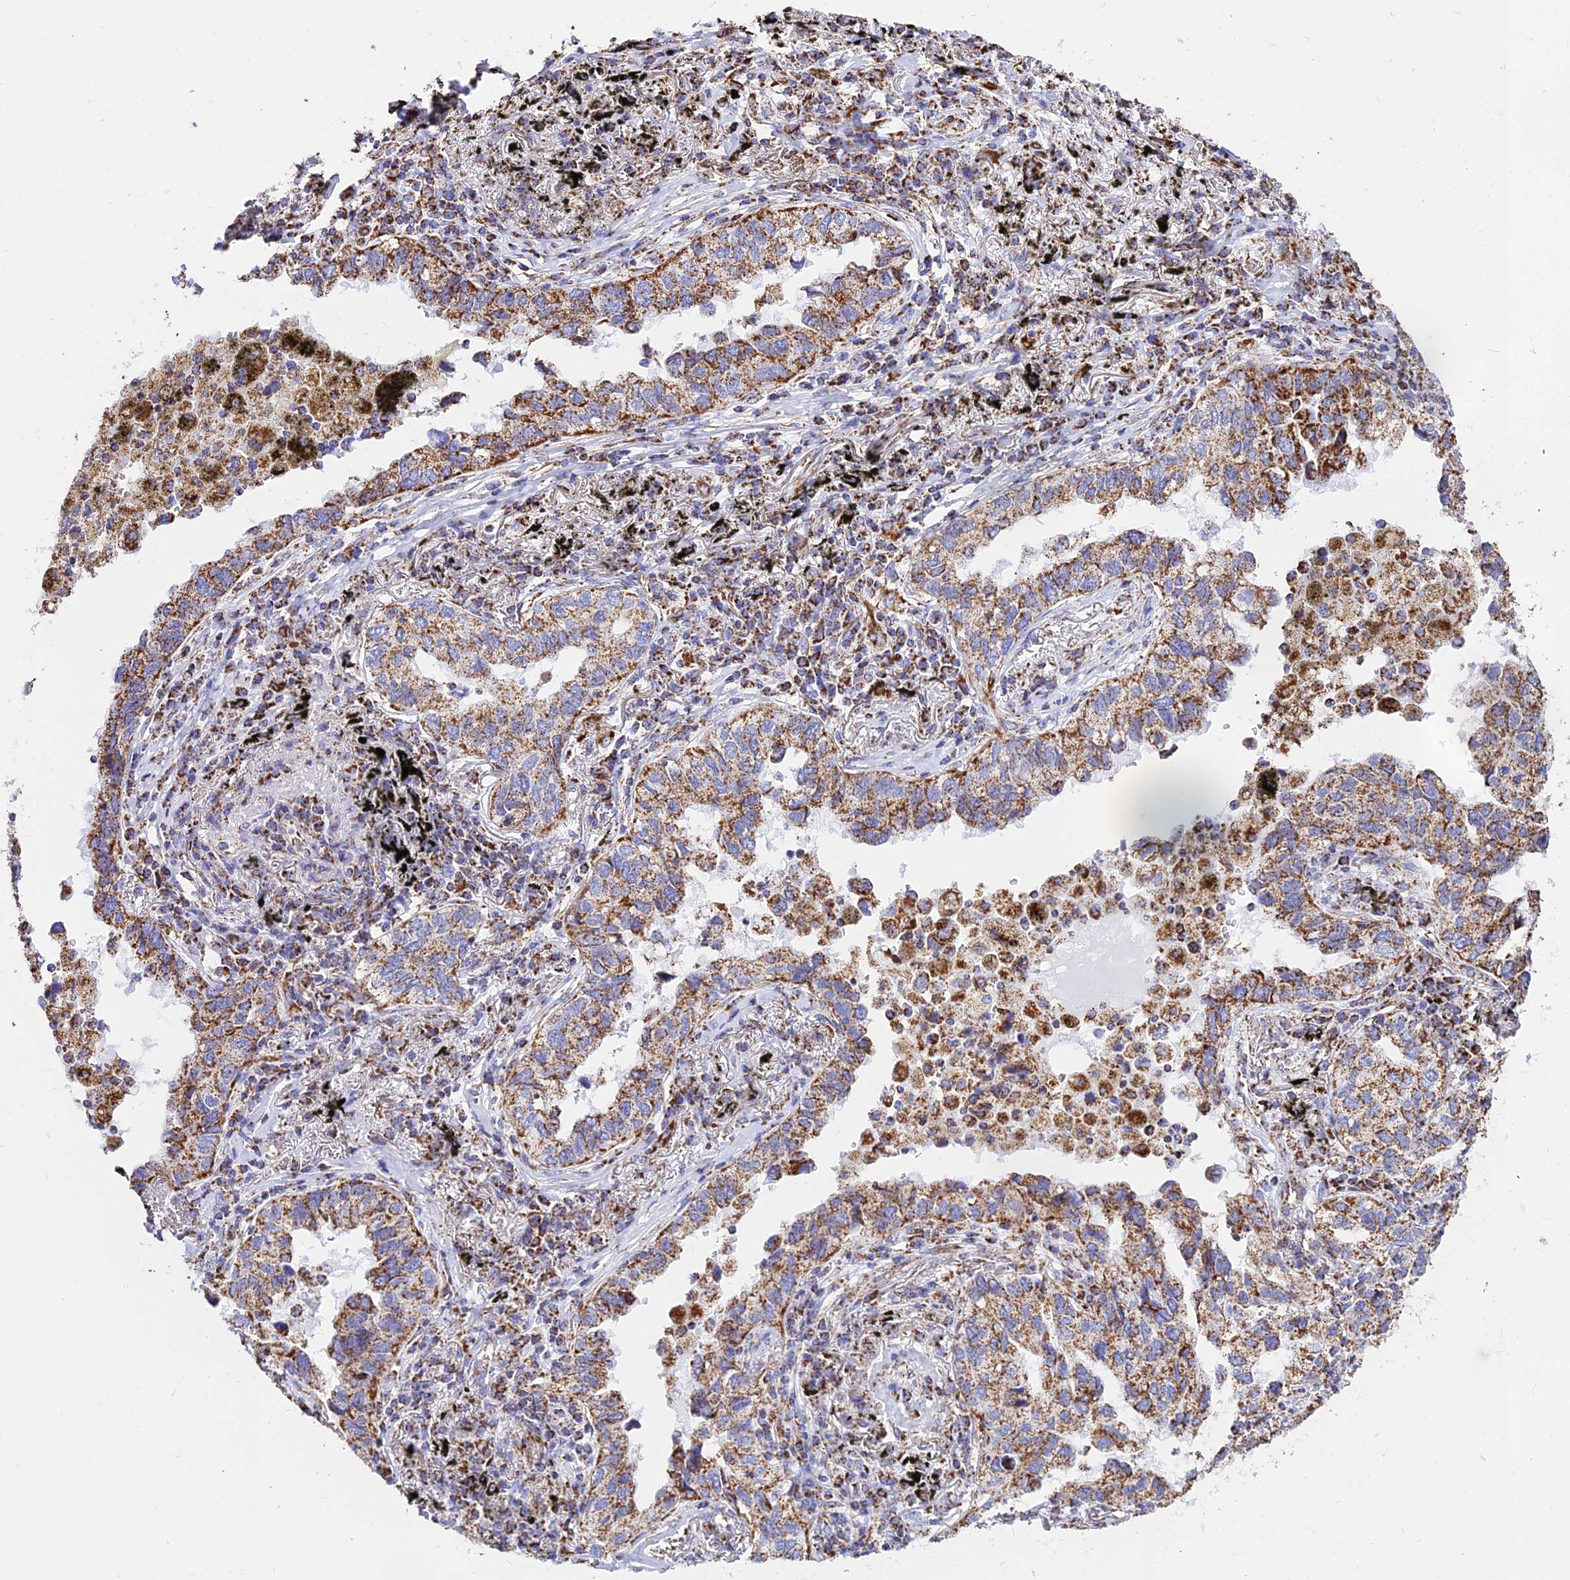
{"staining": {"intensity": "moderate", "quantity": ">75%", "location": "cytoplasmic/membranous"}, "tissue": "lung cancer", "cell_type": "Tumor cells", "image_type": "cancer", "snomed": [{"axis": "morphology", "description": "Adenocarcinoma, NOS"}, {"axis": "topography", "description": "Lung"}], "caption": "Lung cancer (adenocarcinoma) stained for a protein displays moderate cytoplasmic/membranous positivity in tumor cells.", "gene": "ATP5PD", "patient": {"sex": "male", "age": 65}}